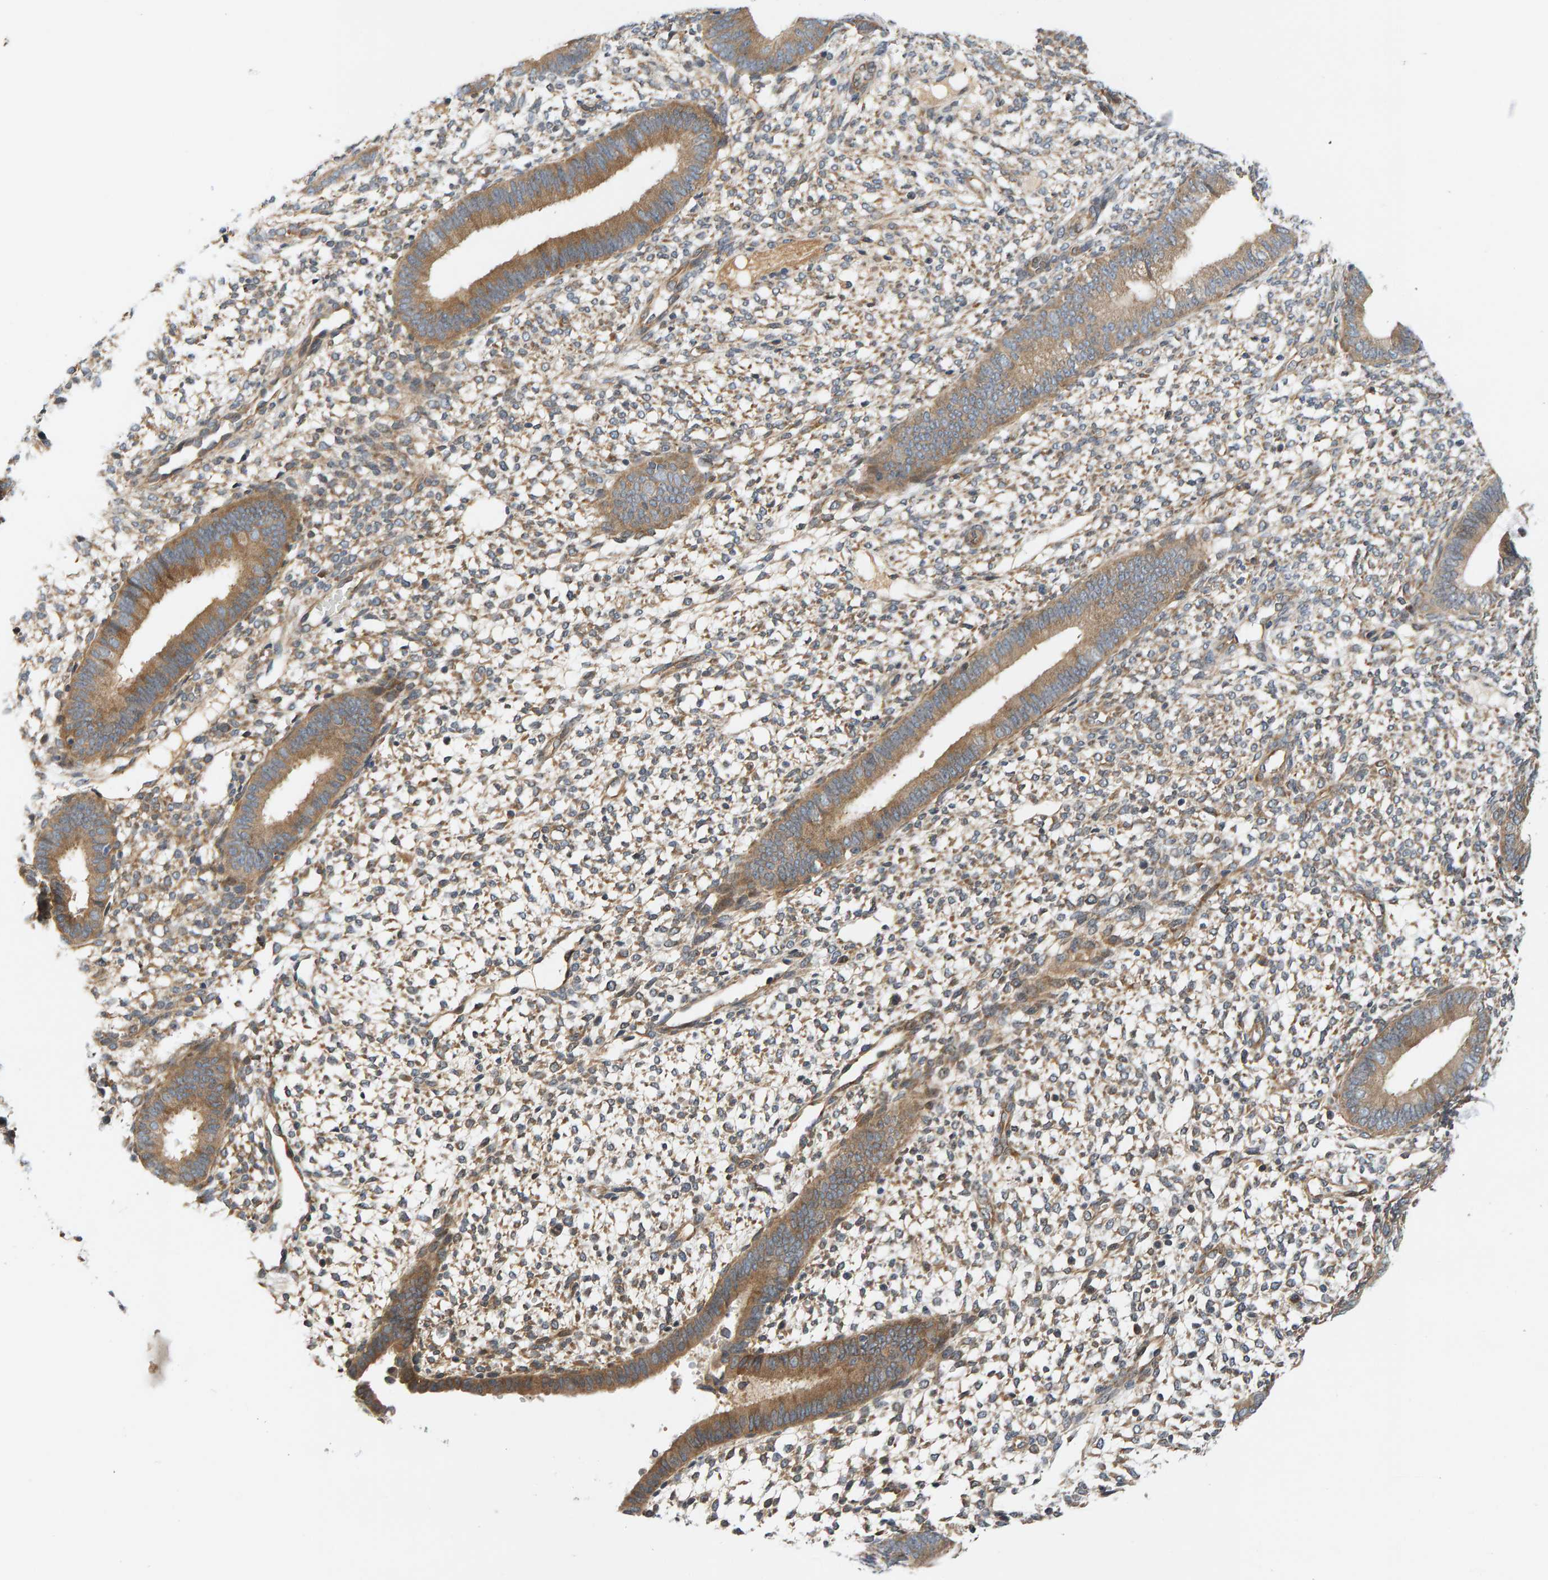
{"staining": {"intensity": "moderate", "quantity": ">75%", "location": "cytoplasmic/membranous"}, "tissue": "endometrium", "cell_type": "Cells in endometrial stroma", "image_type": "normal", "snomed": [{"axis": "morphology", "description": "Normal tissue, NOS"}, {"axis": "topography", "description": "Endometrium"}], "caption": "Immunohistochemistry of benign endometrium shows medium levels of moderate cytoplasmic/membranous staining in approximately >75% of cells in endometrial stroma.", "gene": "BAHCC1", "patient": {"sex": "female", "age": 46}}